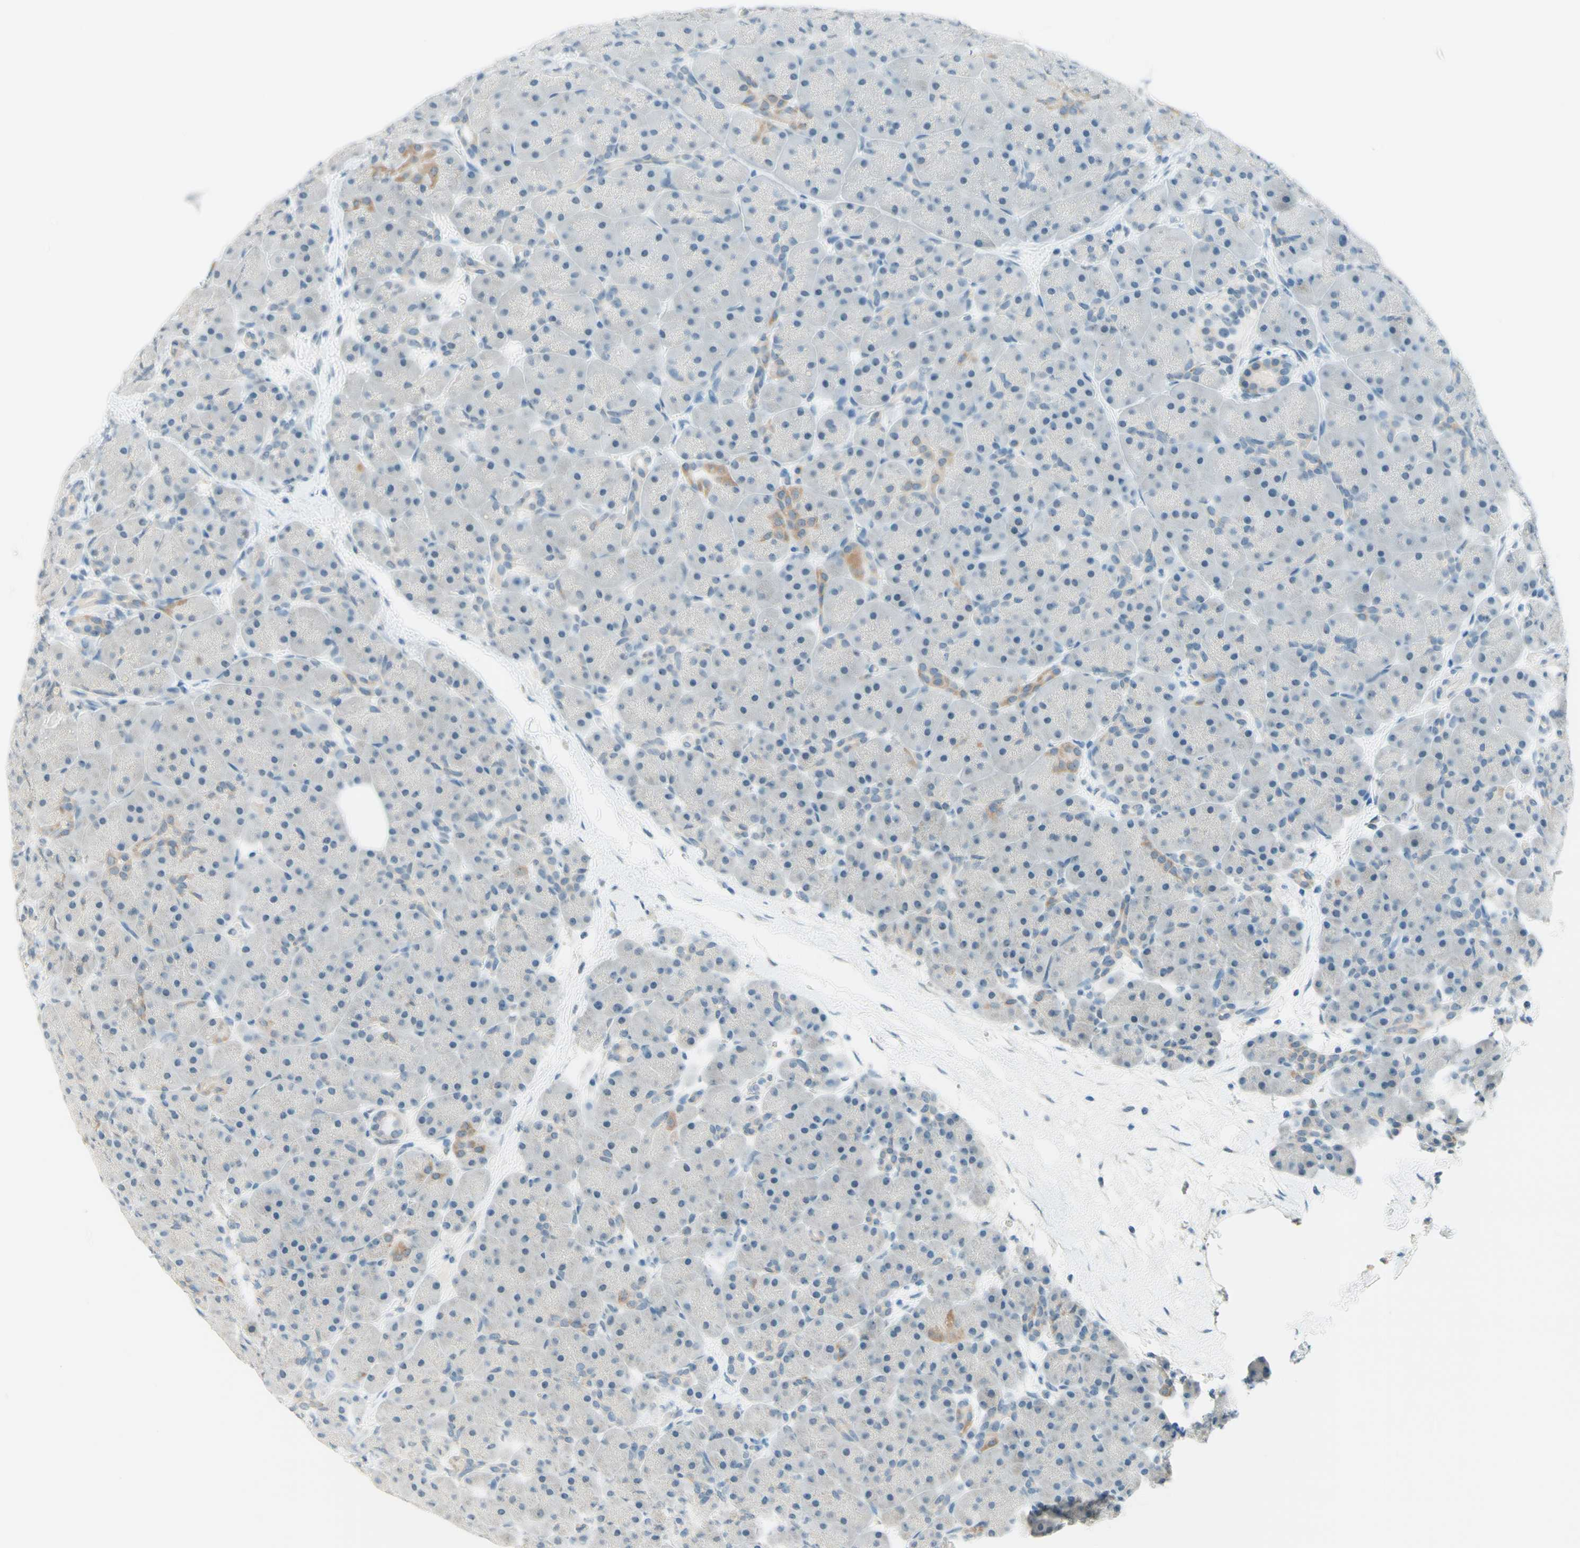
{"staining": {"intensity": "negative", "quantity": "none", "location": "none"}, "tissue": "pancreas", "cell_type": "Exocrine glandular cells", "image_type": "normal", "snomed": [{"axis": "morphology", "description": "Normal tissue, NOS"}, {"axis": "topography", "description": "Pancreas"}], "caption": "The immunohistochemistry (IHC) histopathology image has no significant expression in exocrine glandular cells of pancreas.", "gene": "JPH1", "patient": {"sex": "male", "age": 66}}